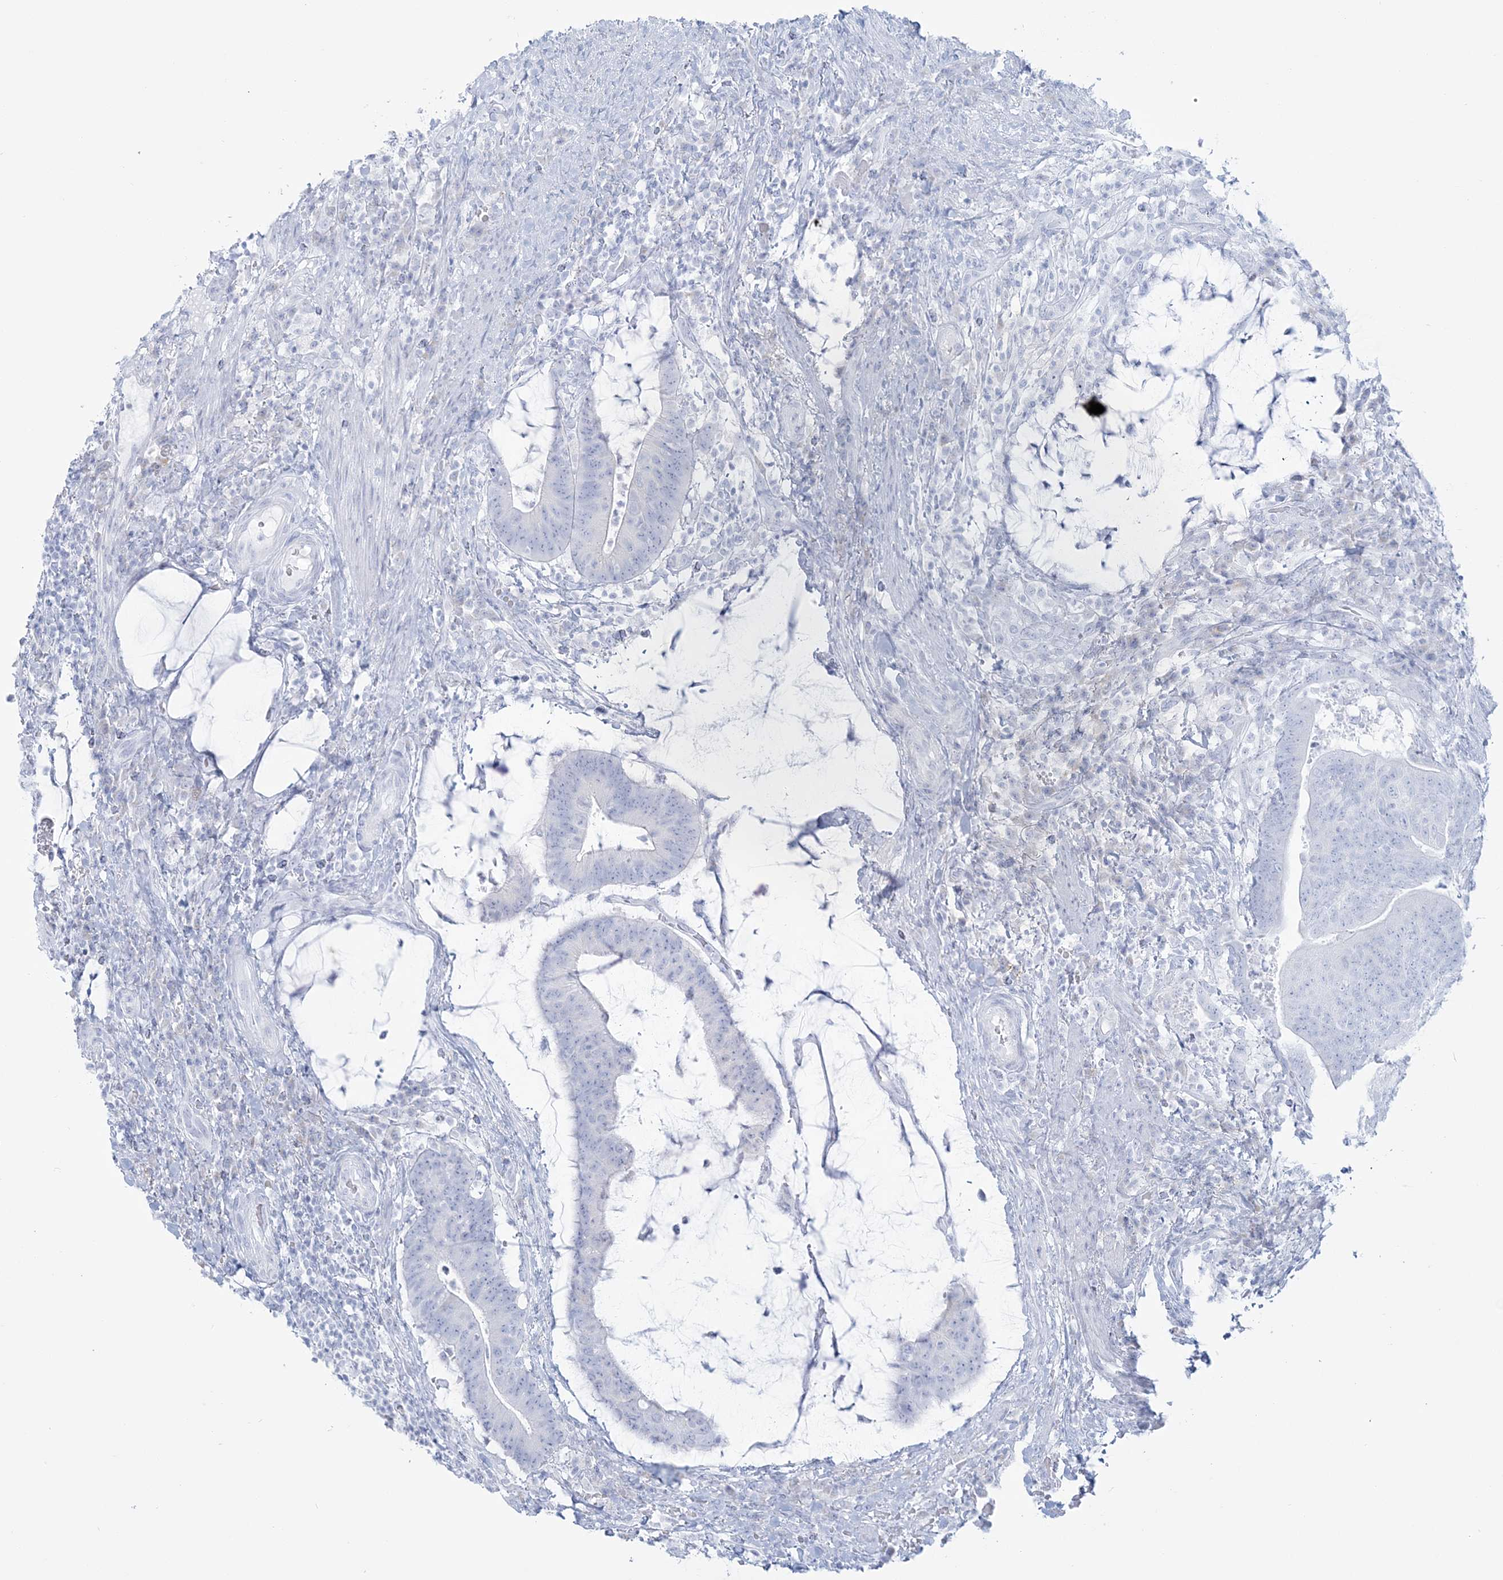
{"staining": {"intensity": "negative", "quantity": "none", "location": "none"}, "tissue": "colorectal cancer", "cell_type": "Tumor cells", "image_type": "cancer", "snomed": [{"axis": "morphology", "description": "Adenocarcinoma, NOS"}, {"axis": "topography", "description": "Colon"}], "caption": "Histopathology image shows no protein positivity in tumor cells of colorectal cancer (adenocarcinoma) tissue.", "gene": "ADGB", "patient": {"sex": "female", "age": 66}}